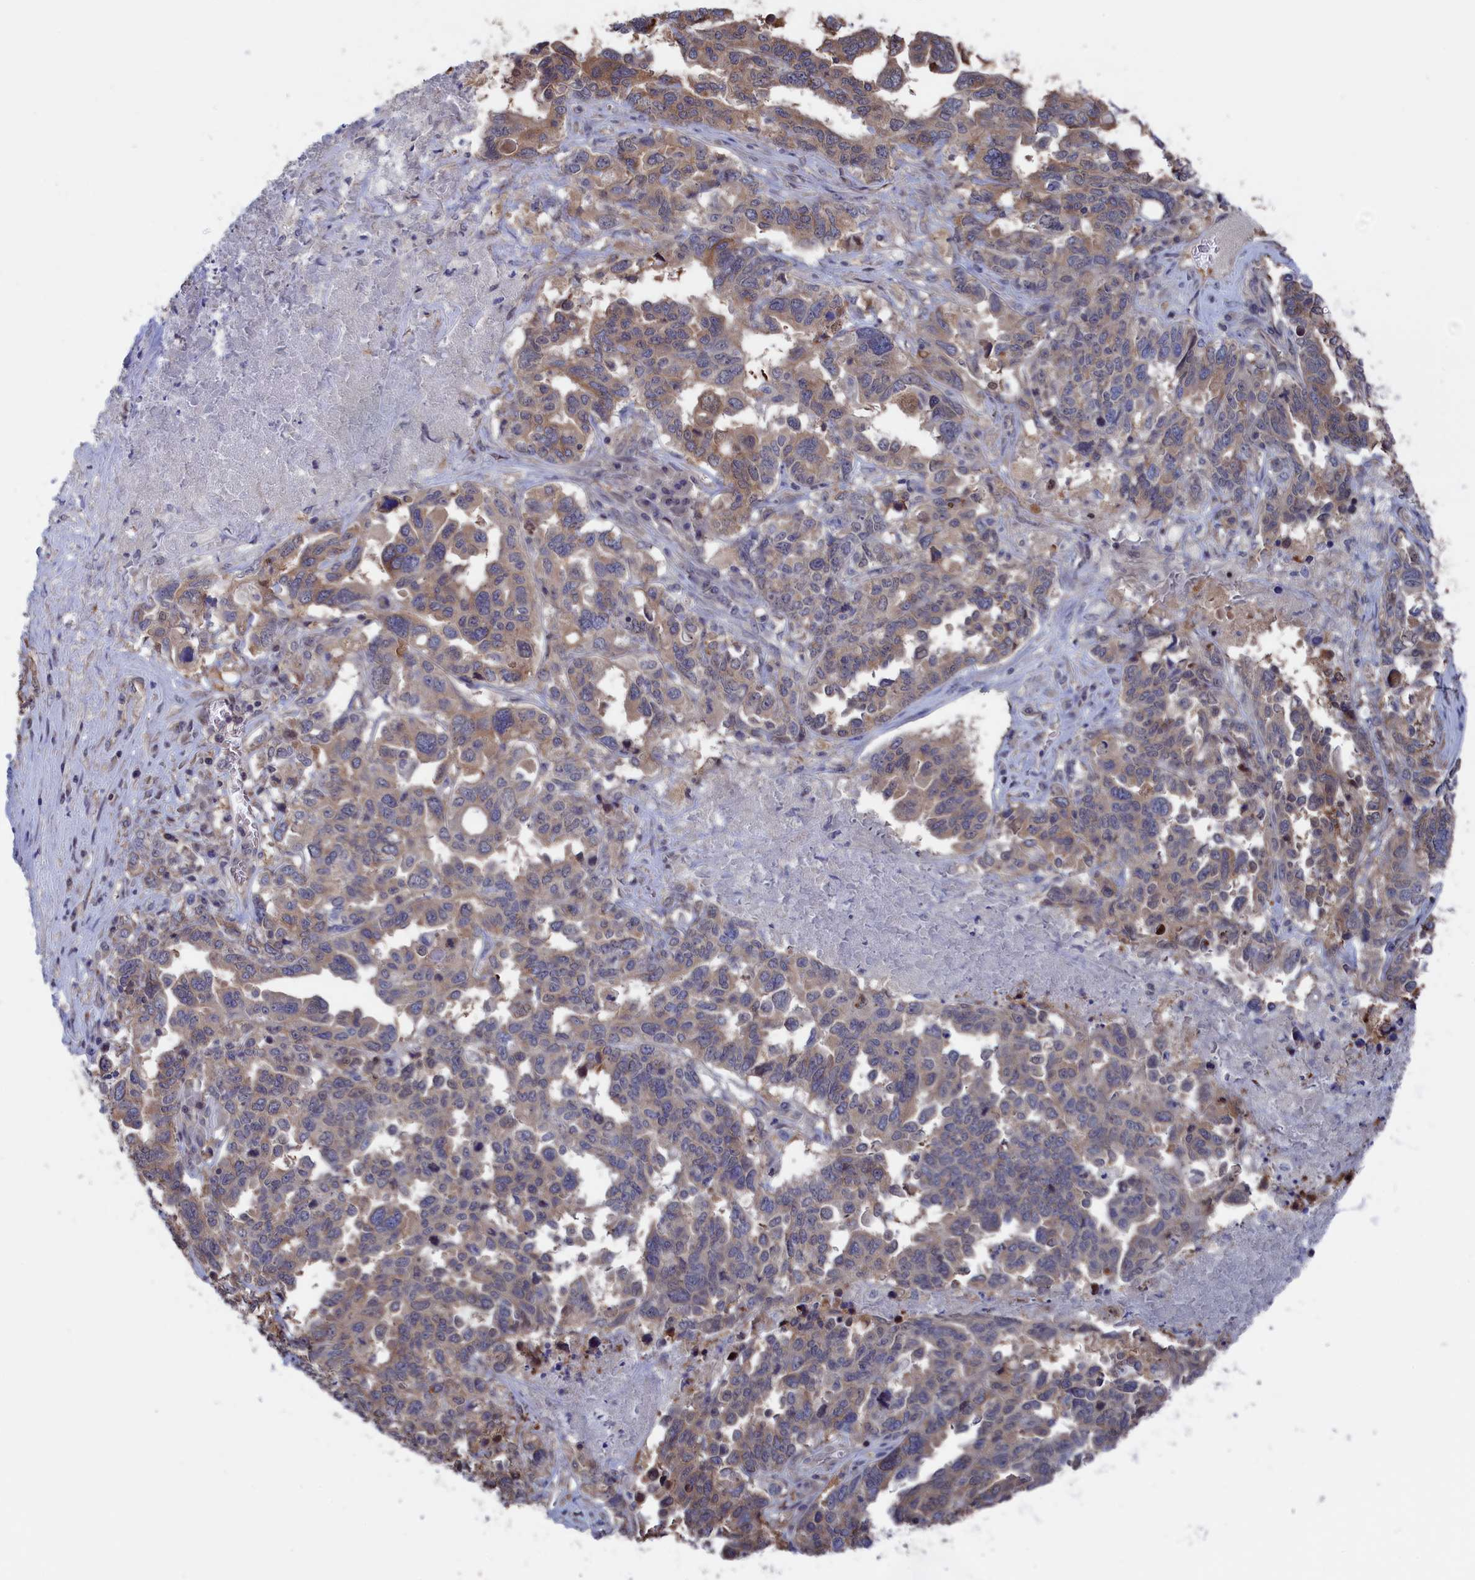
{"staining": {"intensity": "weak", "quantity": "25%-75%", "location": "cytoplasmic/membranous"}, "tissue": "ovarian cancer", "cell_type": "Tumor cells", "image_type": "cancer", "snomed": [{"axis": "morphology", "description": "Carcinoma, endometroid"}, {"axis": "topography", "description": "Ovary"}], "caption": "Protein staining reveals weak cytoplasmic/membranous expression in about 25%-75% of tumor cells in ovarian cancer. (DAB IHC with brightfield microscopy, high magnification).", "gene": "NUTF2", "patient": {"sex": "female", "age": 62}}